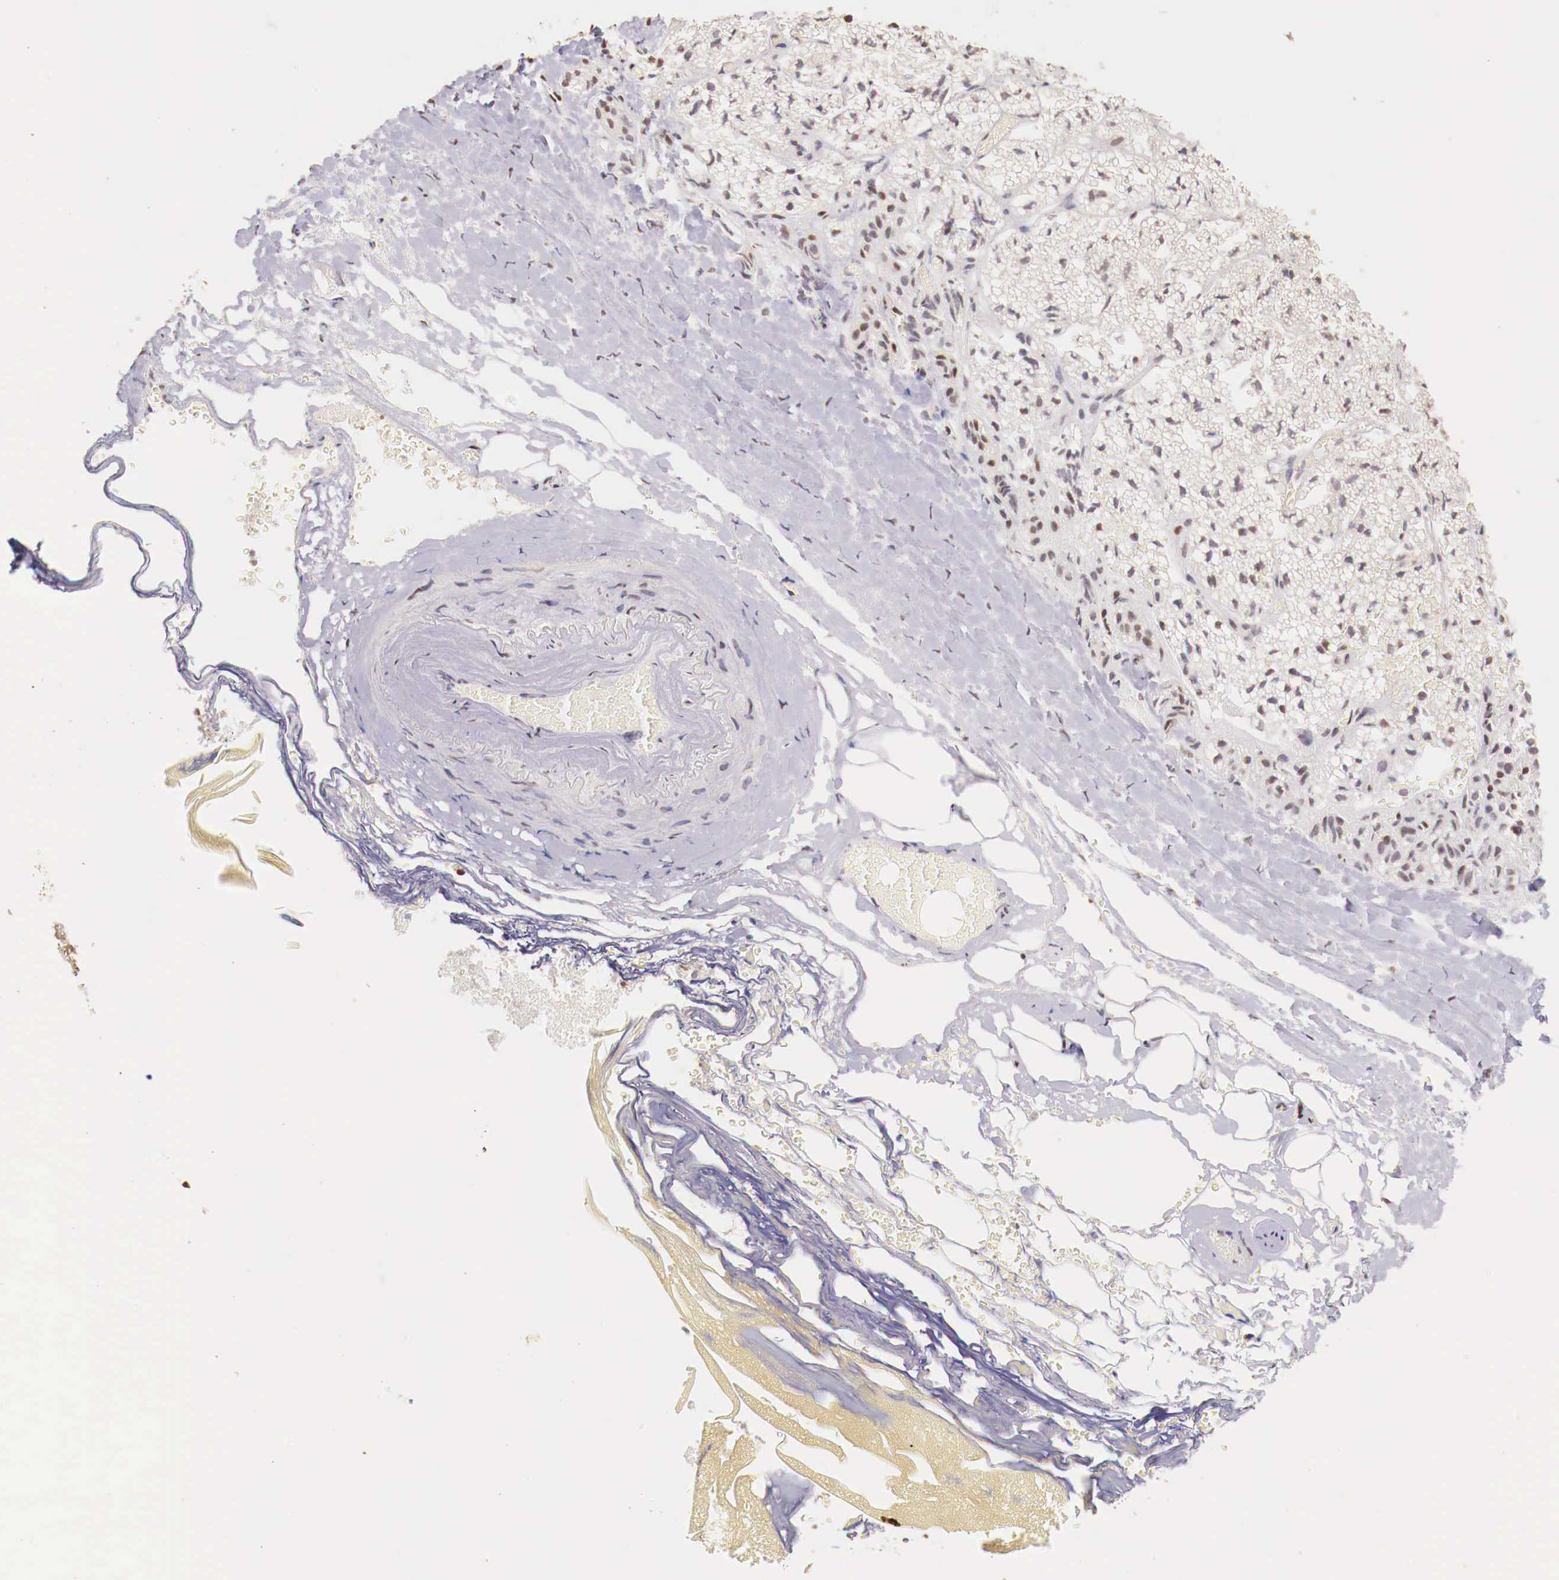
{"staining": {"intensity": "weak", "quantity": "<25%", "location": "nuclear"}, "tissue": "adrenal gland", "cell_type": "Glandular cells", "image_type": "normal", "snomed": [{"axis": "morphology", "description": "Normal tissue, NOS"}, {"axis": "topography", "description": "Adrenal gland"}], "caption": "This image is of benign adrenal gland stained with IHC to label a protein in brown with the nuclei are counter-stained blue. There is no staining in glandular cells.", "gene": "SP1", "patient": {"sex": "male", "age": 53}}